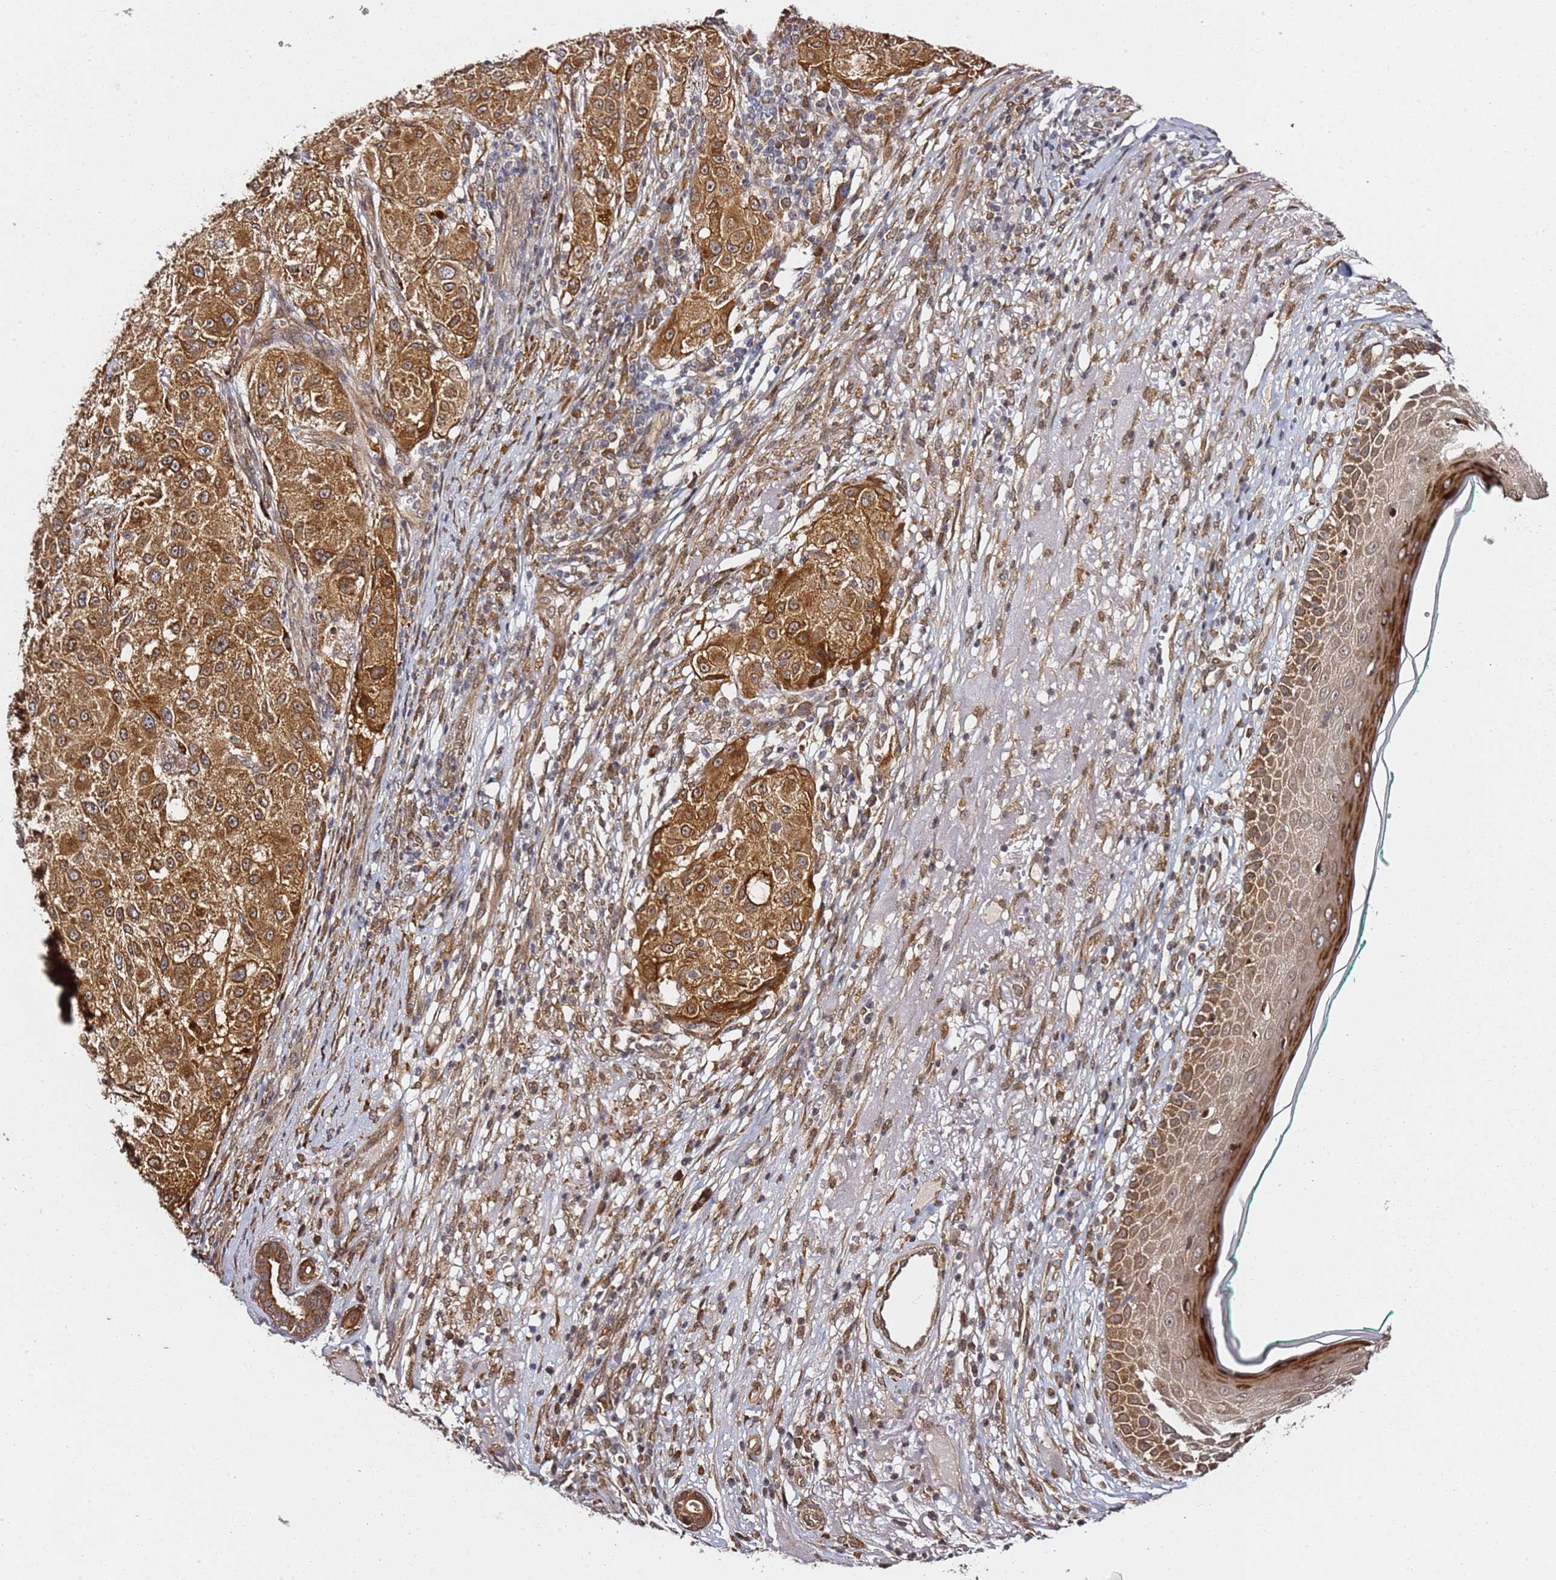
{"staining": {"intensity": "strong", "quantity": ">75%", "location": "cytoplasmic/membranous"}, "tissue": "melanoma", "cell_type": "Tumor cells", "image_type": "cancer", "snomed": [{"axis": "morphology", "description": "Necrosis, NOS"}, {"axis": "morphology", "description": "Malignant melanoma, NOS"}, {"axis": "topography", "description": "Skin"}], "caption": "Strong cytoplasmic/membranous positivity for a protein is present in about >75% of tumor cells of malignant melanoma using immunohistochemistry (IHC).", "gene": "PRKAB2", "patient": {"sex": "female", "age": 87}}